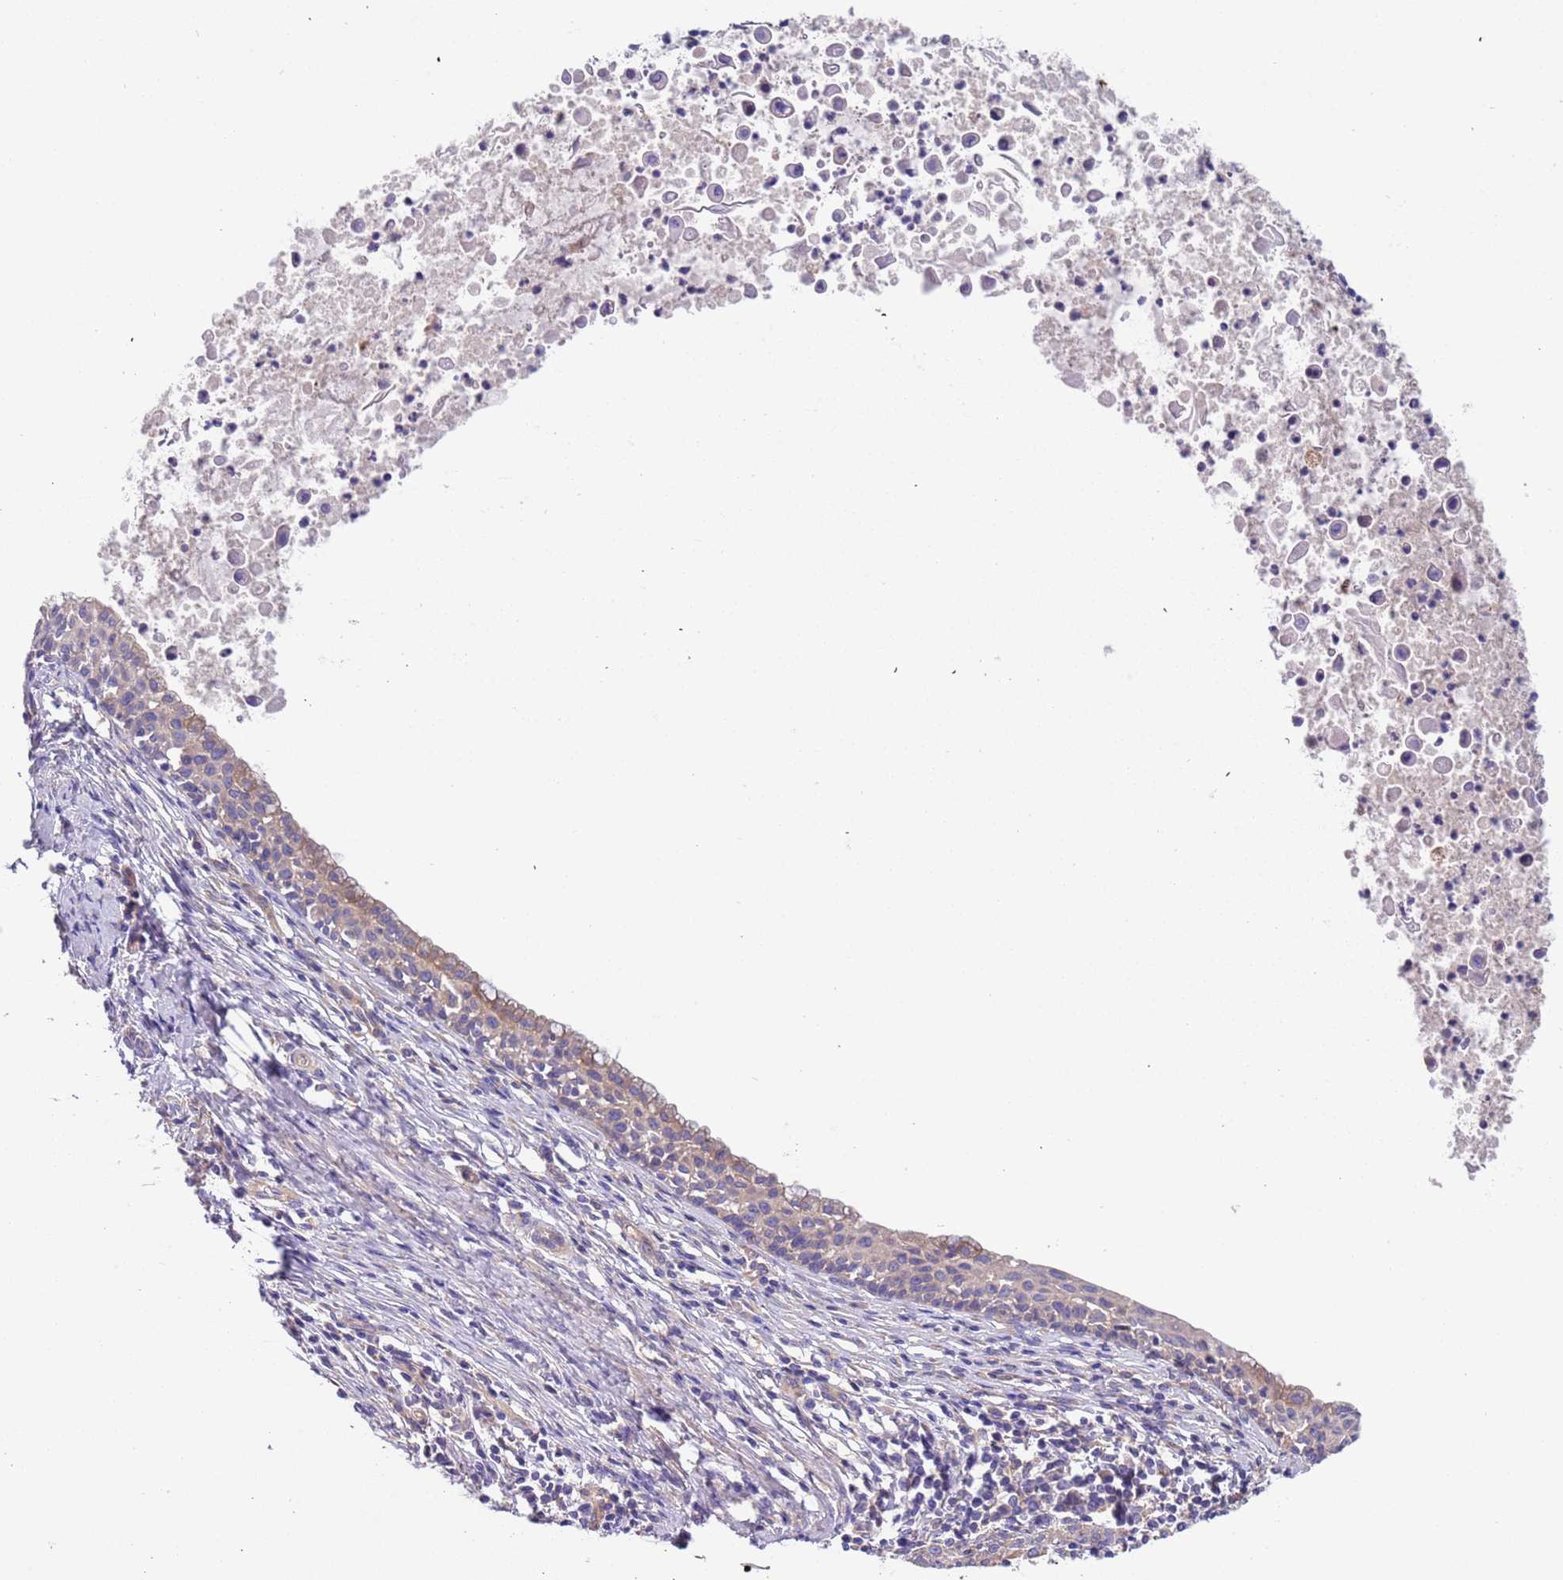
{"staining": {"intensity": "weak", "quantity": "<25%", "location": "cytoplasmic/membranous"}, "tissue": "cervical cancer", "cell_type": "Tumor cells", "image_type": "cancer", "snomed": [{"axis": "morphology", "description": "Squamous cell carcinoma, NOS"}, {"axis": "topography", "description": "Cervix"}], "caption": "The photomicrograph reveals no staining of tumor cells in cervical cancer (squamous cell carcinoma).", "gene": "LAMB4", "patient": {"sex": "female", "age": 52}}